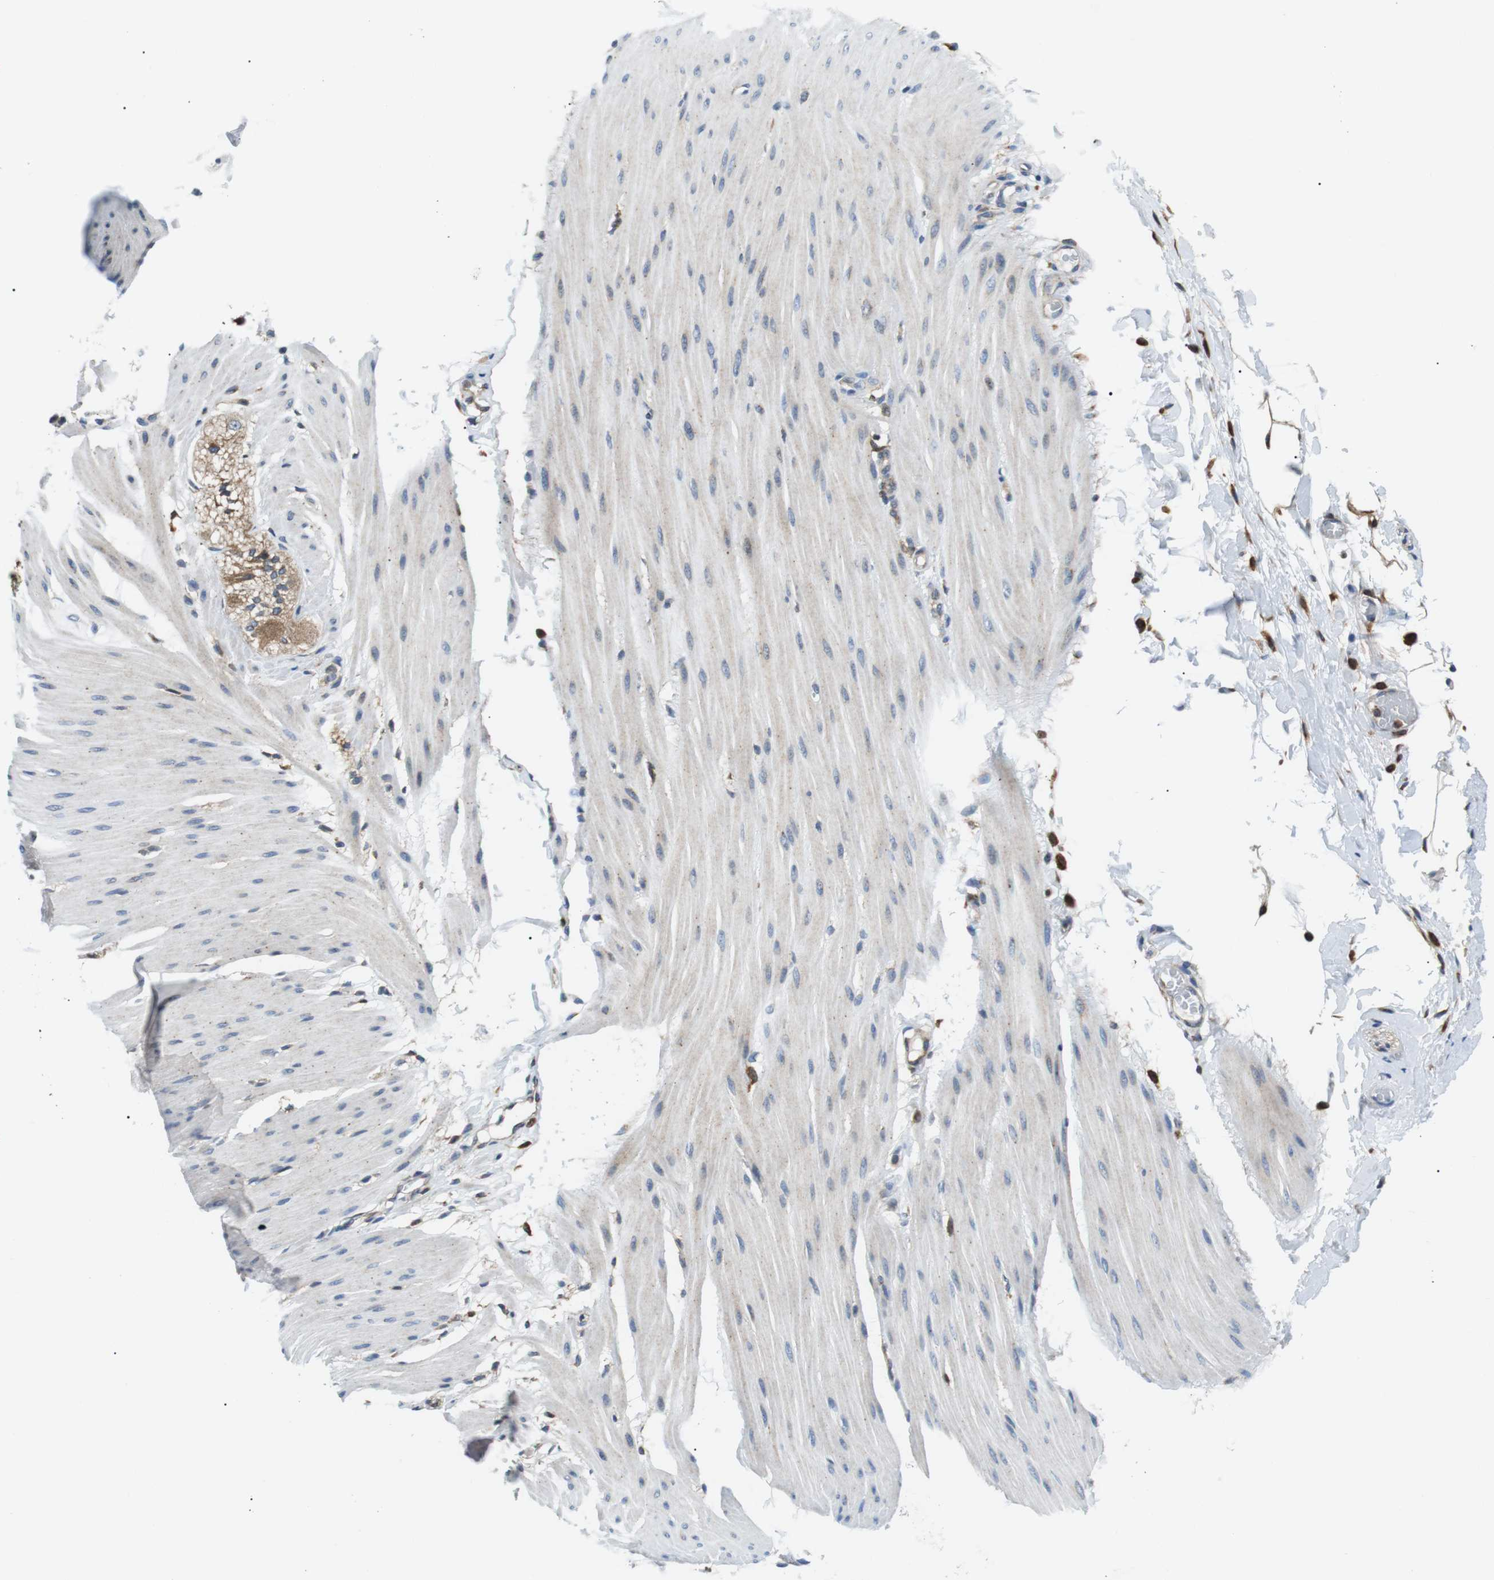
{"staining": {"intensity": "weak", "quantity": "<25%", "location": "cytoplasmic/membranous"}, "tissue": "smooth muscle", "cell_type": "Smooth muscle cells", "image_type": "normal", "snomed": [{"axis": "morphology", "description": "Normal tissue, NOS"}, {"axis": "topography", "description": "Smooth muscle"}, {"axis": "topography", "description": "Colon"}], "caption": "Immunohistochemistry image of unremarkable human smooth muscle stained for a protein (brown), which reveals no expression in smooth muscle cells.", "gene": "RAB9A", "patient": {"sex": "male", "age": 67}}